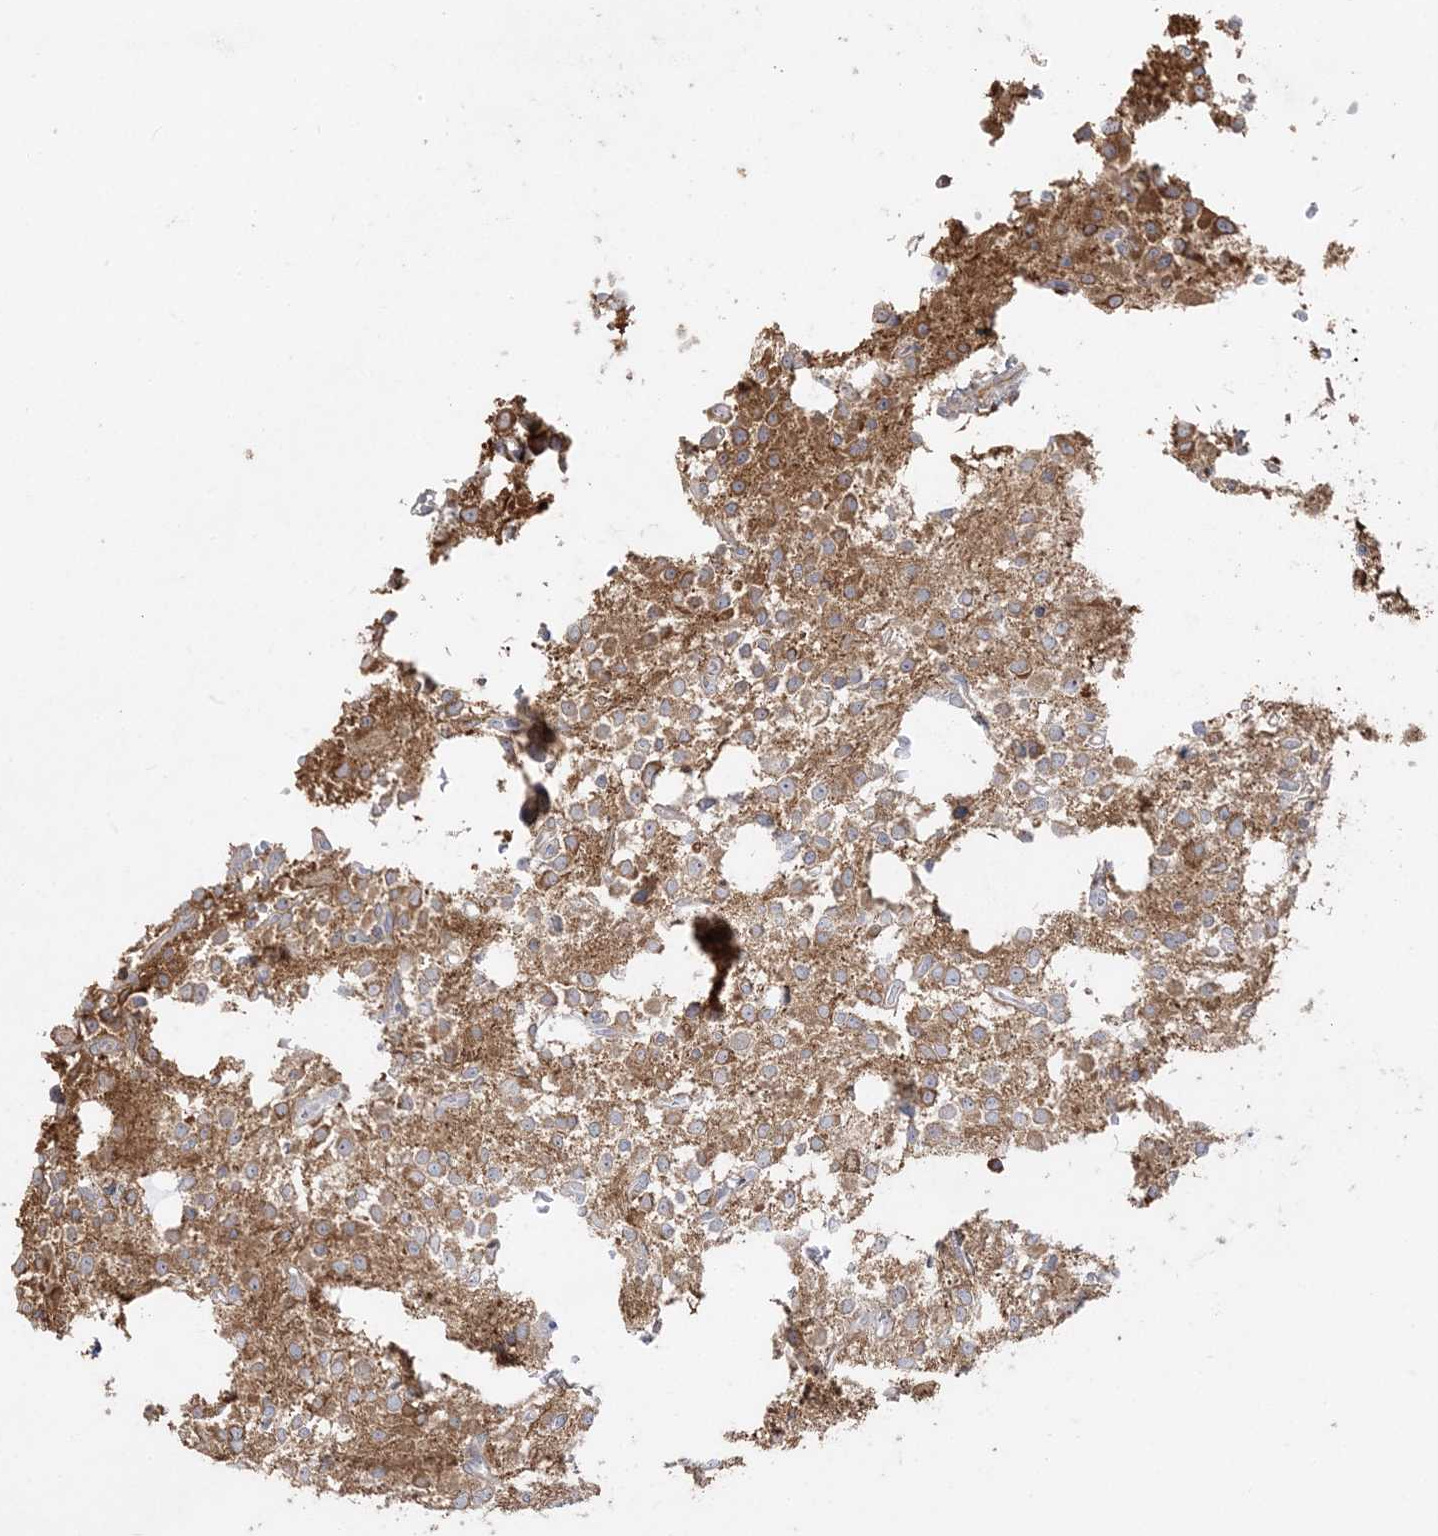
{"staining": {"intensity": "moderate", "quantity": ">75%", "location": "cytoplasmic/membranous"}, "tissue": "glioma", "cell_type": "Tumor cells", "image_type": "cancer", "snomed": [{"axis": "morphology", "description": "Glioma, malignant, High grade"}, {"axis": "topography", "description": "Brain"}], "caption": "This is an image of immunohistochemistry staining of malignant glioma (high-grade), which shows moderate positivity in the cytoplasmic/membranous of tumor cells.", "gene": "ZC3H6", "patient": {"sex": "female", "age": 62}}